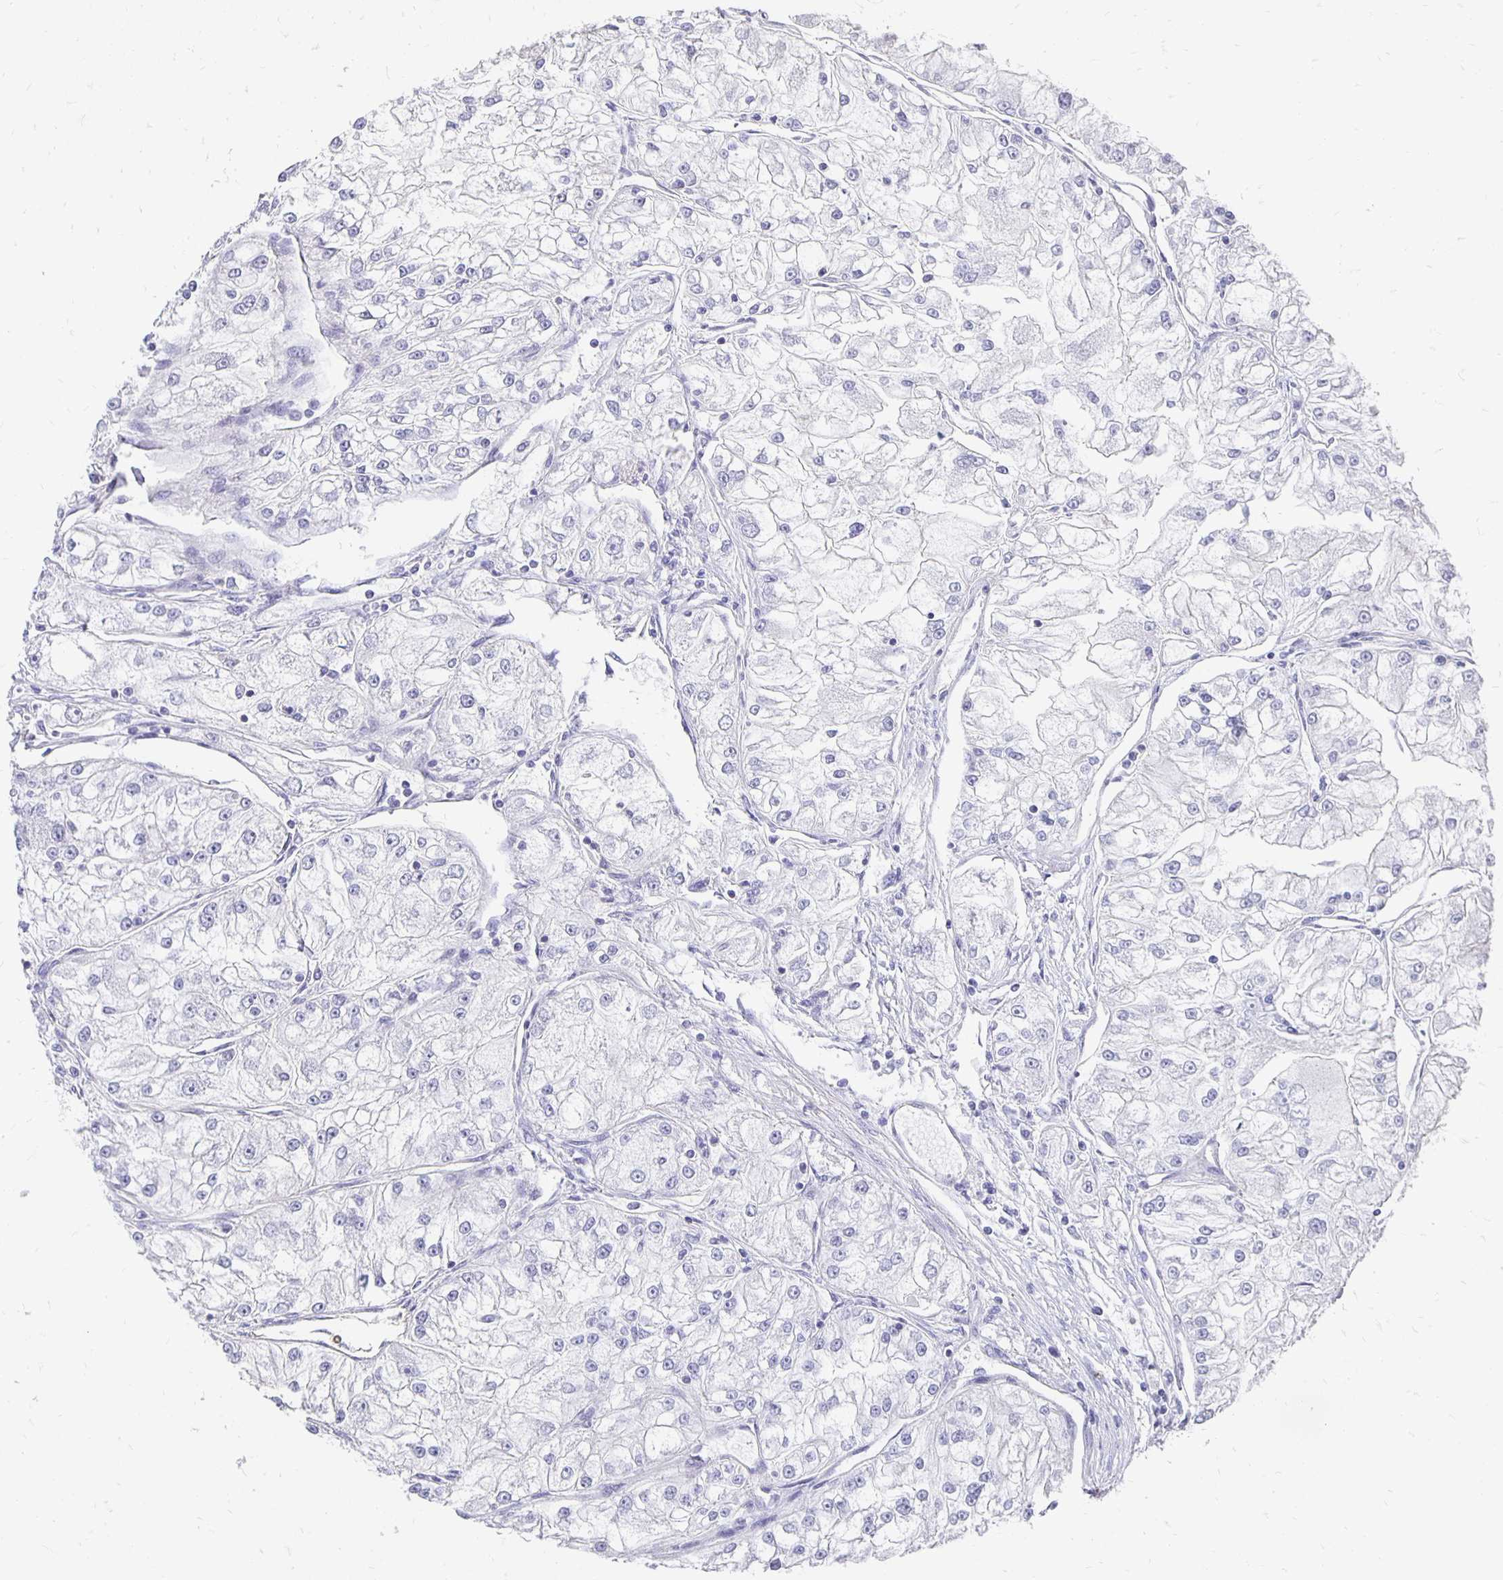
{"staining": {"intensity": "negative", "quantity": "none", "location": "none"}, "tissue": "renal cancer", "cell_type": "Tumor cells", "image_type": "cancer", "snomed": [{"axis": "morphology", "description": "Adenocarcinoma, NOS"}, {"axis": "topography", "description": "Kidney"}], "caption": "Immunohistochemistry histopathology image of adenocarcinoma (renal) stained for a protein (brown), which demonstrates no expression in tumor cells. (DAB IHC, high magnification).", "gene": "APOB", "patient": {"sex": "female", "age": 72}}